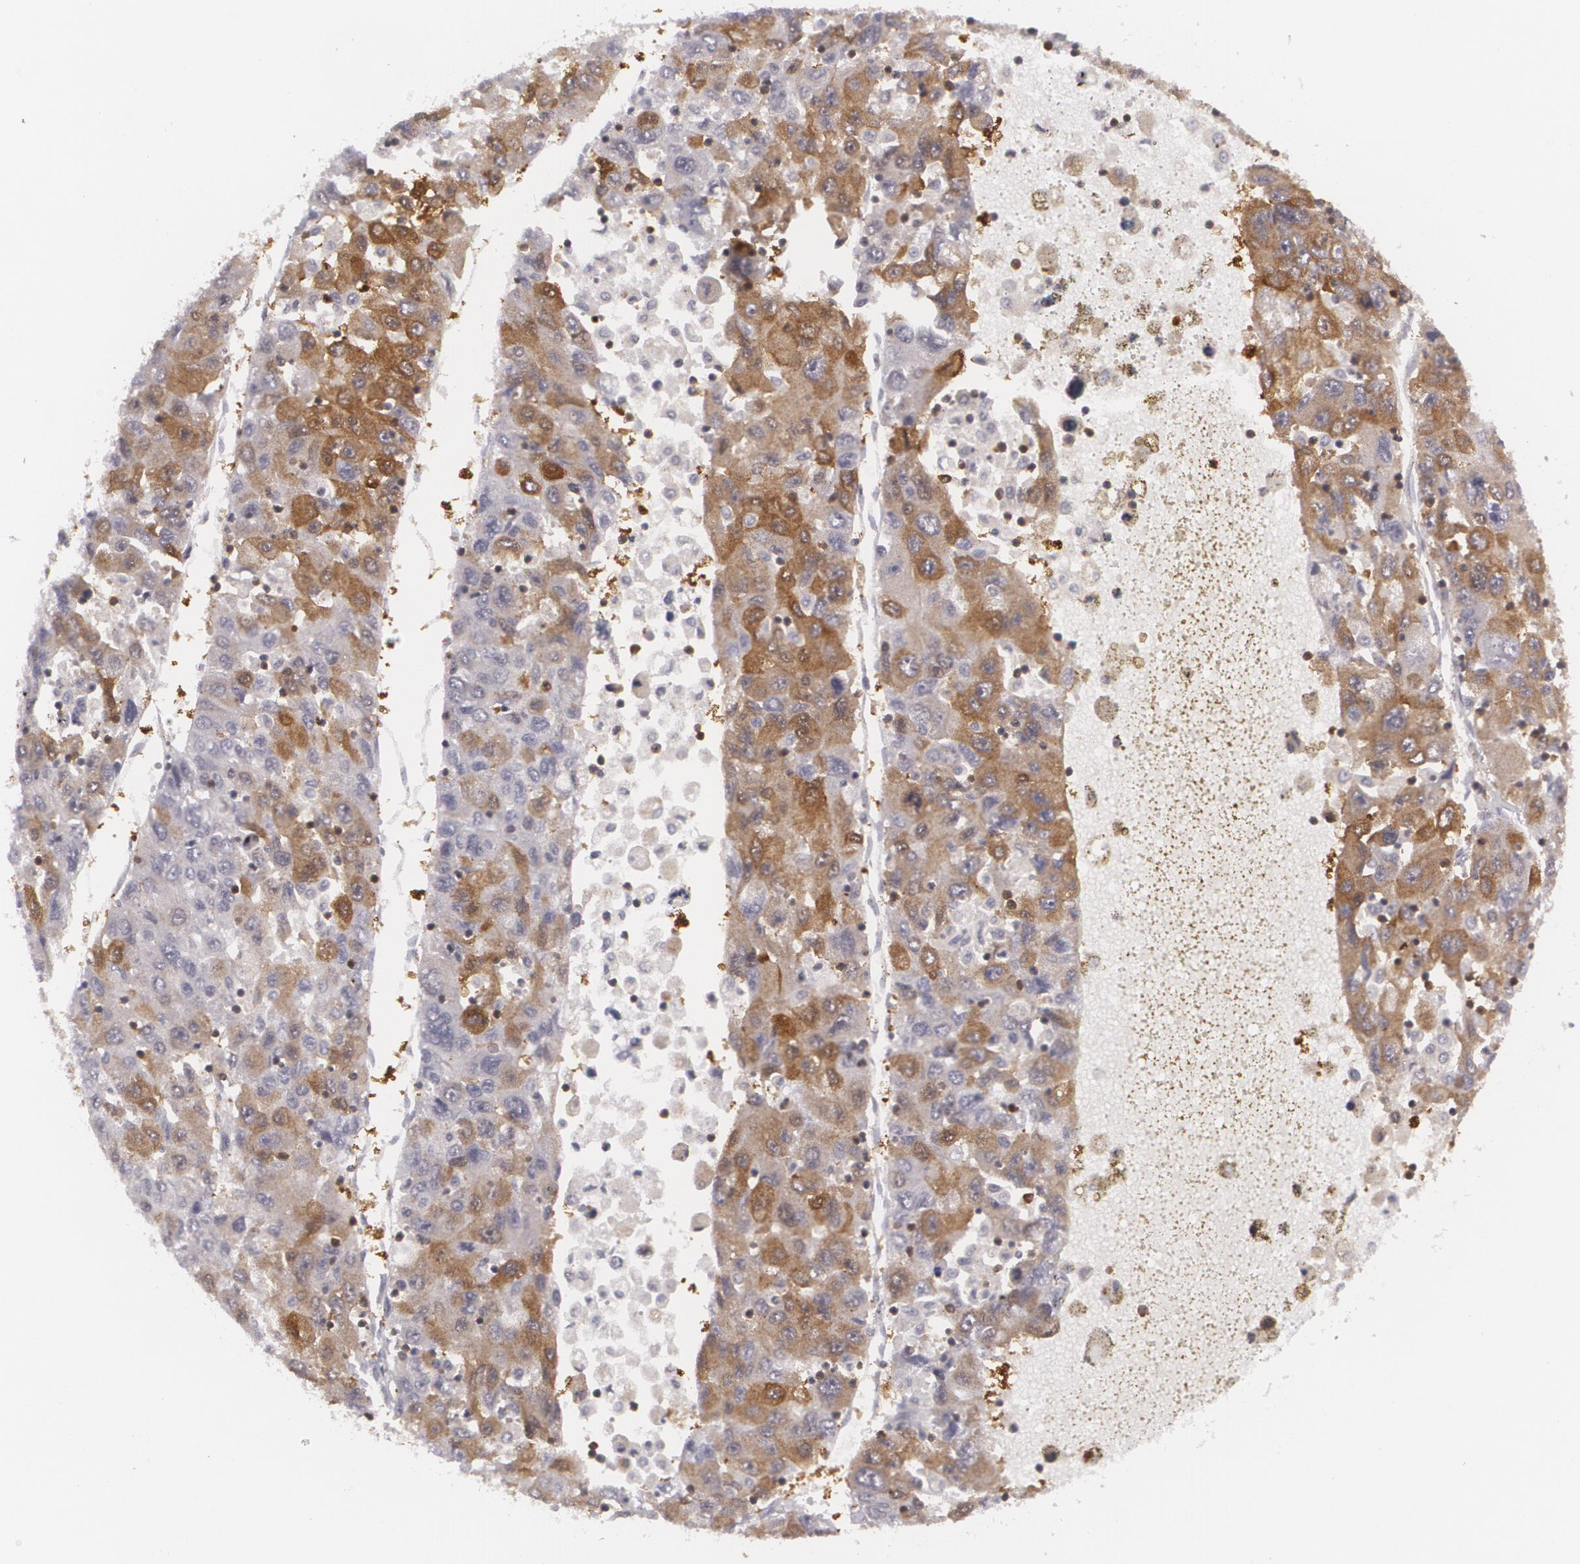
{"staining": {"intensity": "weak", "quantity": "25%-75%", "location": "cytoplasmic/membranous"}, "tissue": "liver cancer", "cell_type": "Tumor cells", "image_type": "cancer", "snomed": [{"axis": "morphology", "description": "Carcinoma, Hepatocellular, NOS"}, {"axis": "topography", "description": "Liver"}], "caption": "Immunohistochemical staining of hepatocellular carcinoma (liver) reveals low levels of weak cytoplasmic/membranous positivity in approximately 25%-75% of tumor cells. (DAB IHC with brightfield microscopy, high magnification).", "gene": "BIN1", "patient": {"sex": "male", "age": 49}}